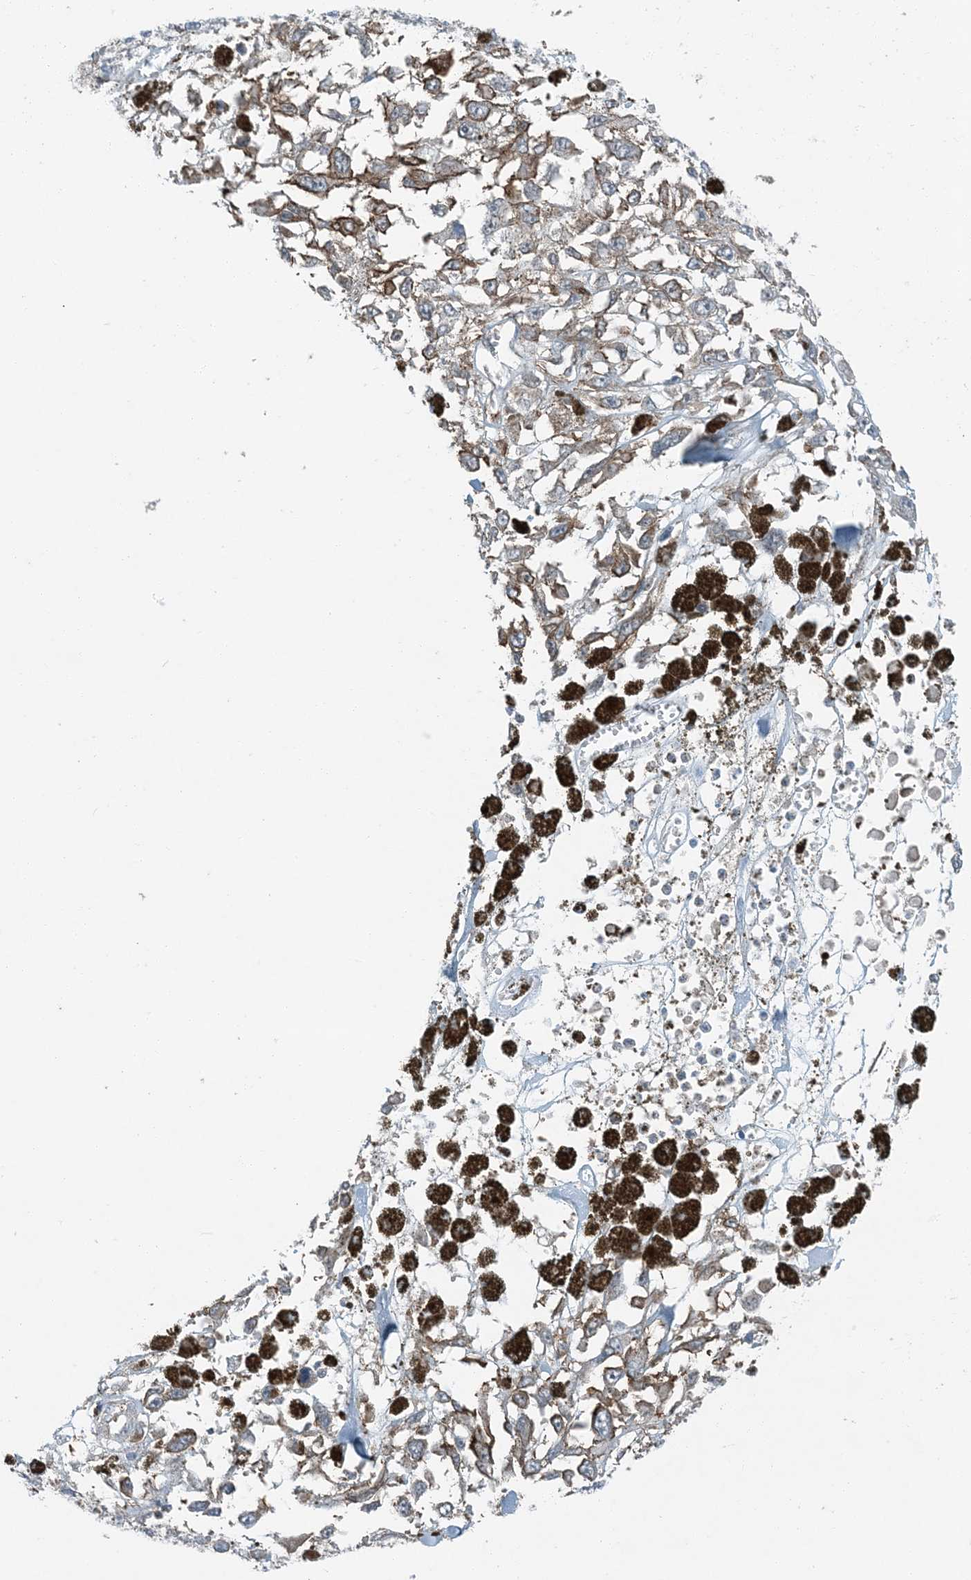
{"staining": {"intensity": "moderate", "quantity": "<25%", "location": "cytoplasmic/membranous"}, "tissue": "melanoma", "cell_type": "Tumor cells", "image_type": "cancer", "snomed": [{"axis": "morphology", "description": "Malignant melanoma, Metastatic site"}, {"axis": "topography", "description": "Lymph node"}], "caption": "High-power microscopy captured an IHC image of malignant melanoma (metastatic site), revealing moderate cytoplasmic/membranous positivity in about <25% of tumor cells.", "gene": "APOBEC3C", "patient": {"sex": "male", "age": 59}}